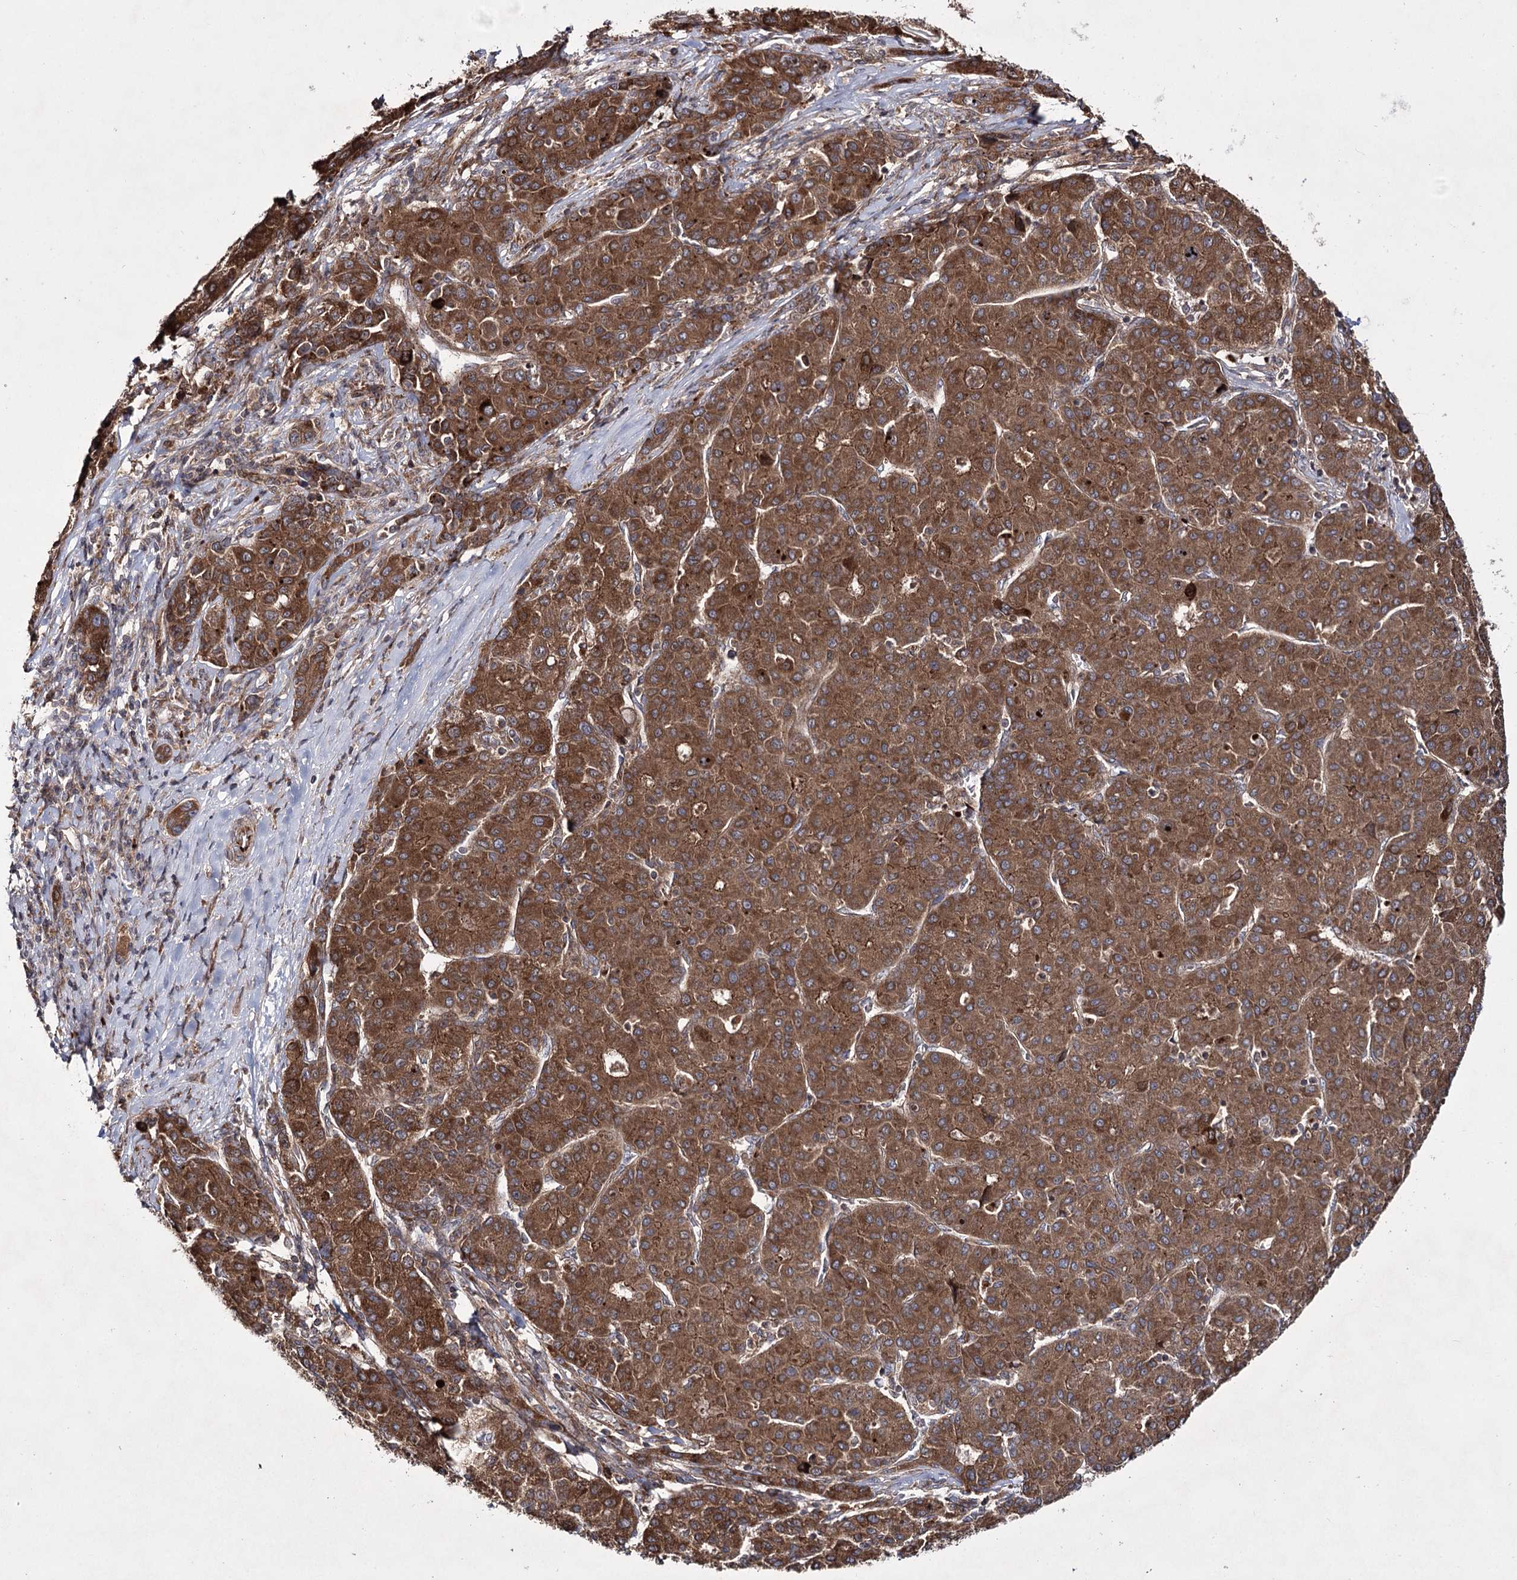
{"staining": {"intensity": "moderate", "quantity": ">75%", "location": "cytoplasmic/membranous"}, "tissue": "liver cancer", "cell_type": "Tumor cells", "image_type": "cancer", "snomed": [{"axis": "morphology", "description": "Carcinoma, Hepatocellular, NOS"}, {"axis": "topography", "description": "Liver"}], "caption": "IHC (DAB (3,3'-diaminobenzidine)) staining of human liver hepatocellular carcinoma displays moderate cytoplasmic/membranous protein expression in approximately >75% of tumor cells.", "gene": "HECTD2", "patient": {"sex": "male", "age": 65}}